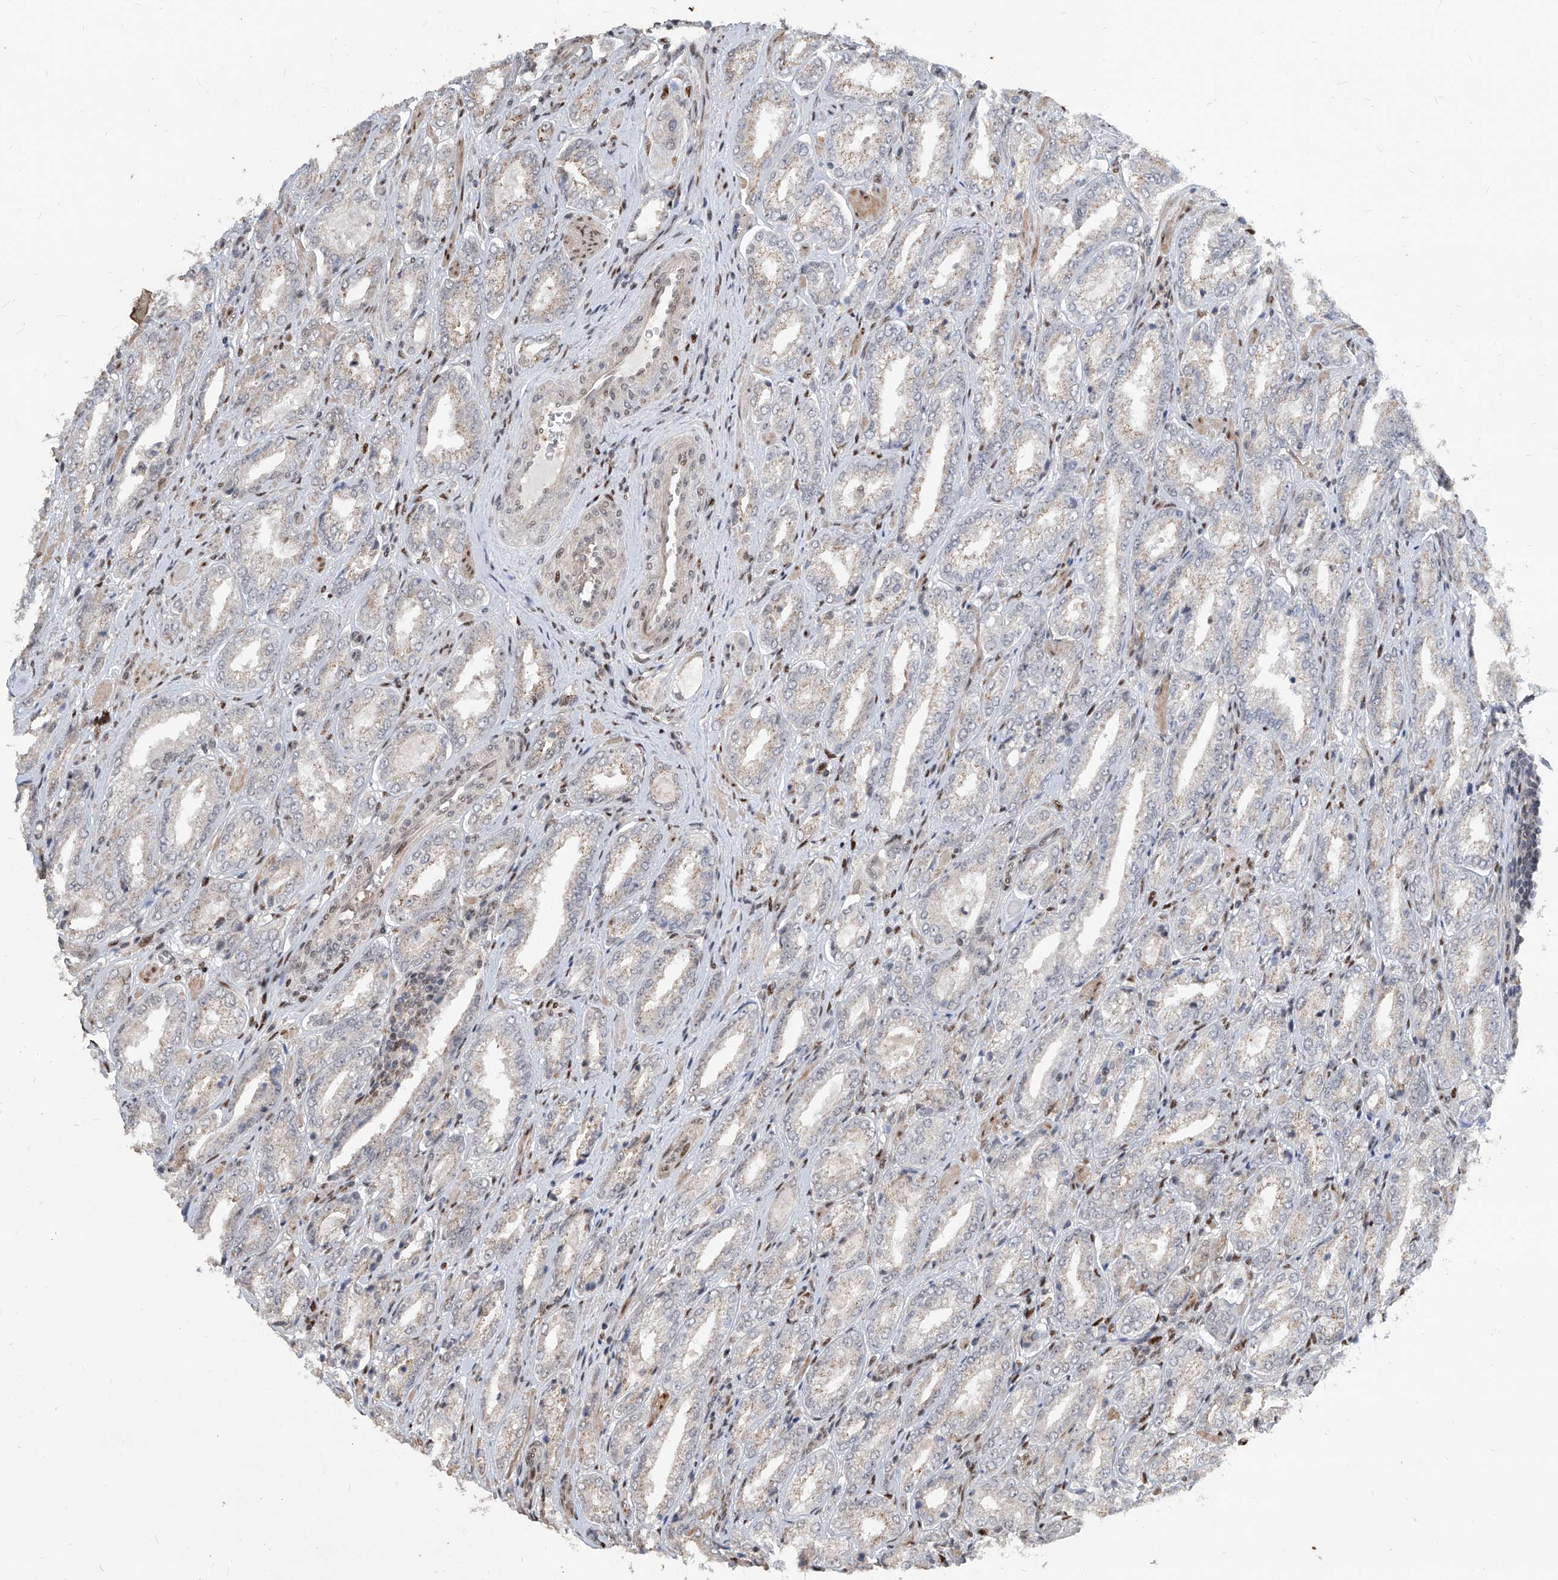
{"staining": {"intensity": "weak", "quantity": "<25%", "location": "cytoplasmic/membranous"}, "tissue": "prostate cancer", "cell_type": "Tumor cells", "image_type": "cancer", "snomed": [{"axis": "morphology", "description": "Adenocarcinoma, Low grade"}, {"axis": "topography", "description": "Prostate"}], "caption": "Immunohistochemistry micrograph of human prostate cancer stained for a protein (brown), which reveals no positivity in tumor cells.", "gene": "IRF2", "patient": {"sex": "male", "age": 62}}